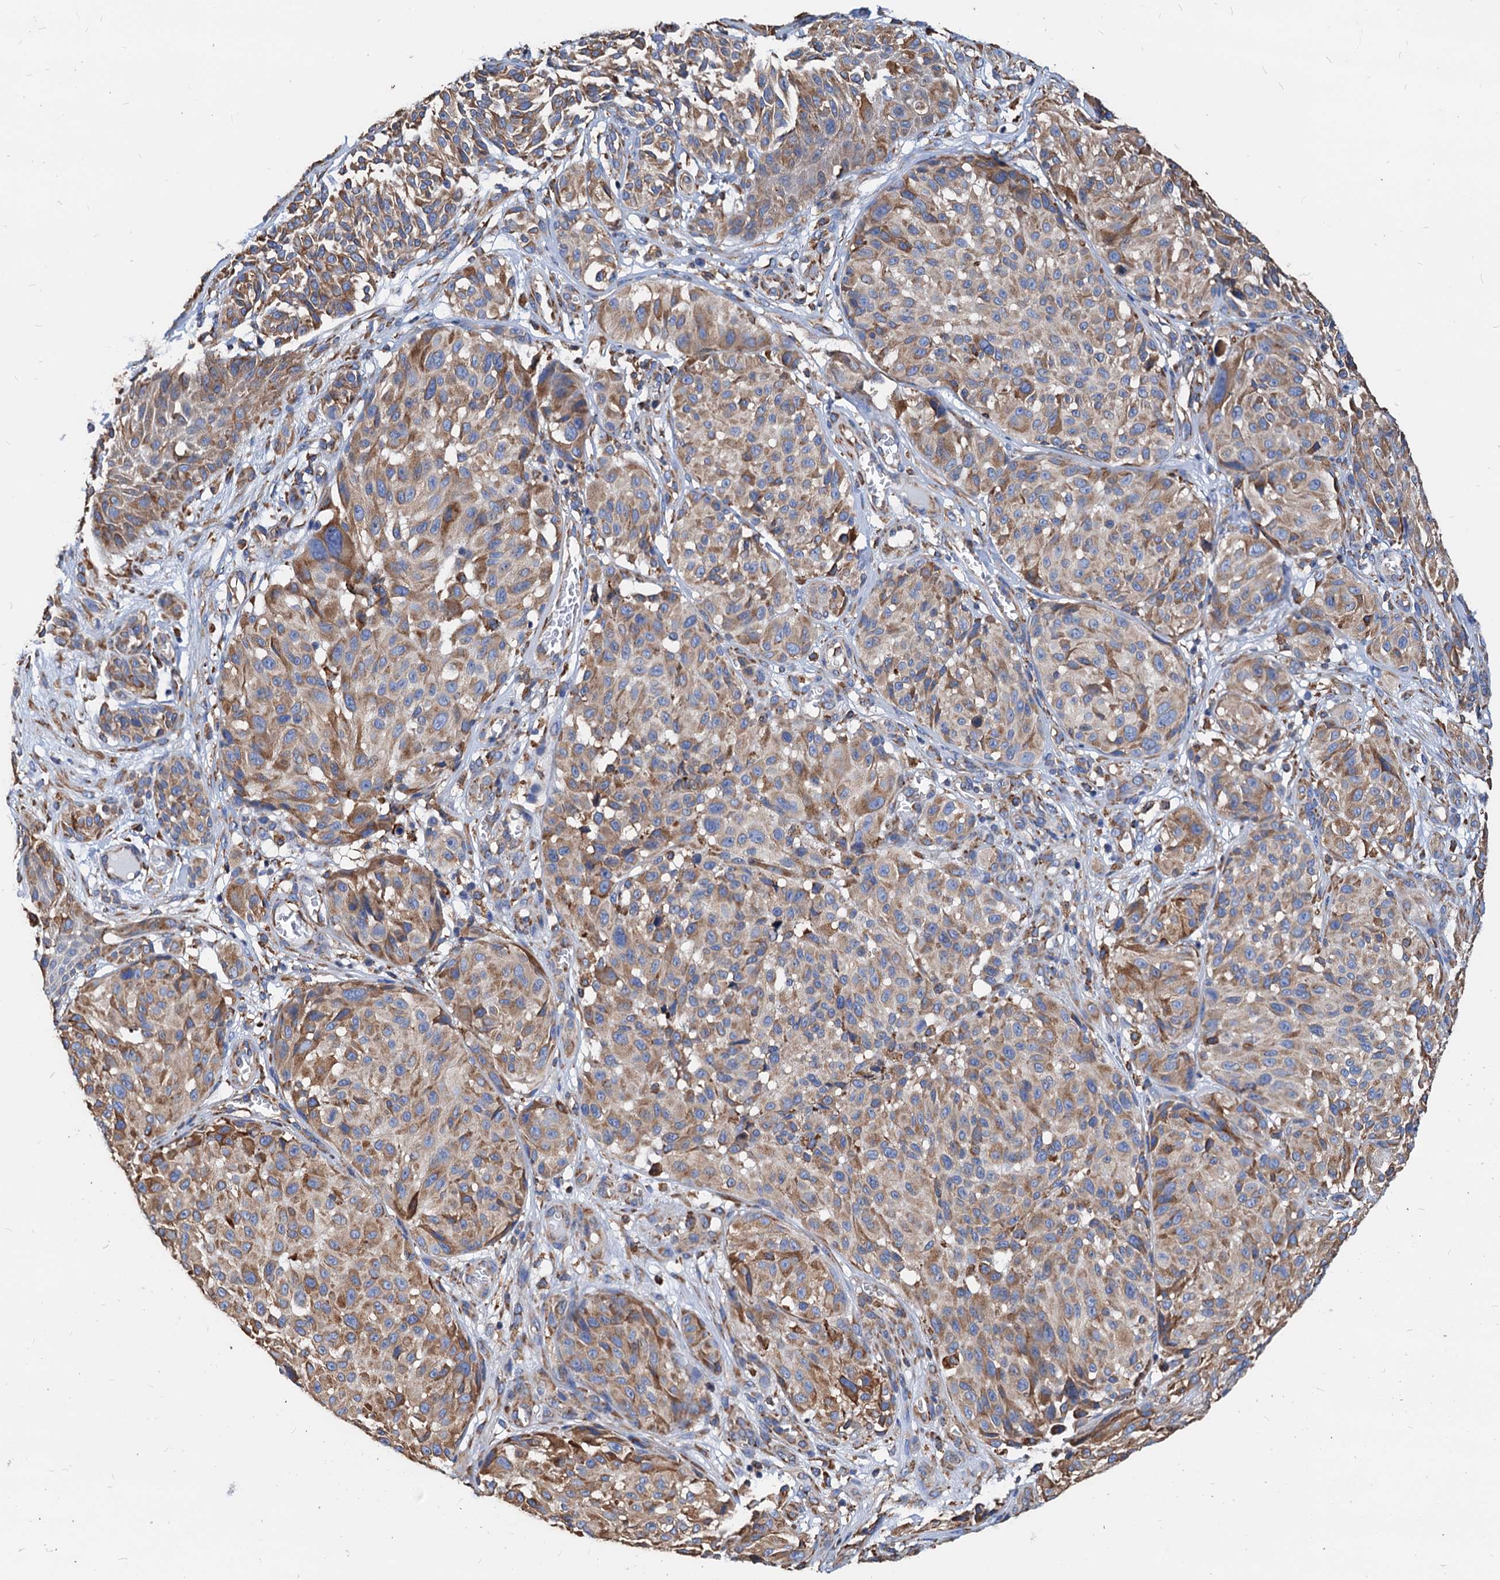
{"staining": {"intensity": "moderate", "quantity": "25%-75%", "location": "cytoplasmic/membranous"}, "tissue": "melanoma", "cell_type": "Tumor cells", "image_type": "cancer", "snomed": [{"axis": "morphology", "description": "Malignant melanoma, NOS"}, {"axis": "topography", "description": "Skin"}], "caption": "Malignant melanoma was stained to show a protein in brown. There is medium levels of moderate cytoplasmic/membranous expression in approximately 25%-75% of tumor cells.", "gene": "HSPA5", "patient": {"sex": "male", "age": 83}}